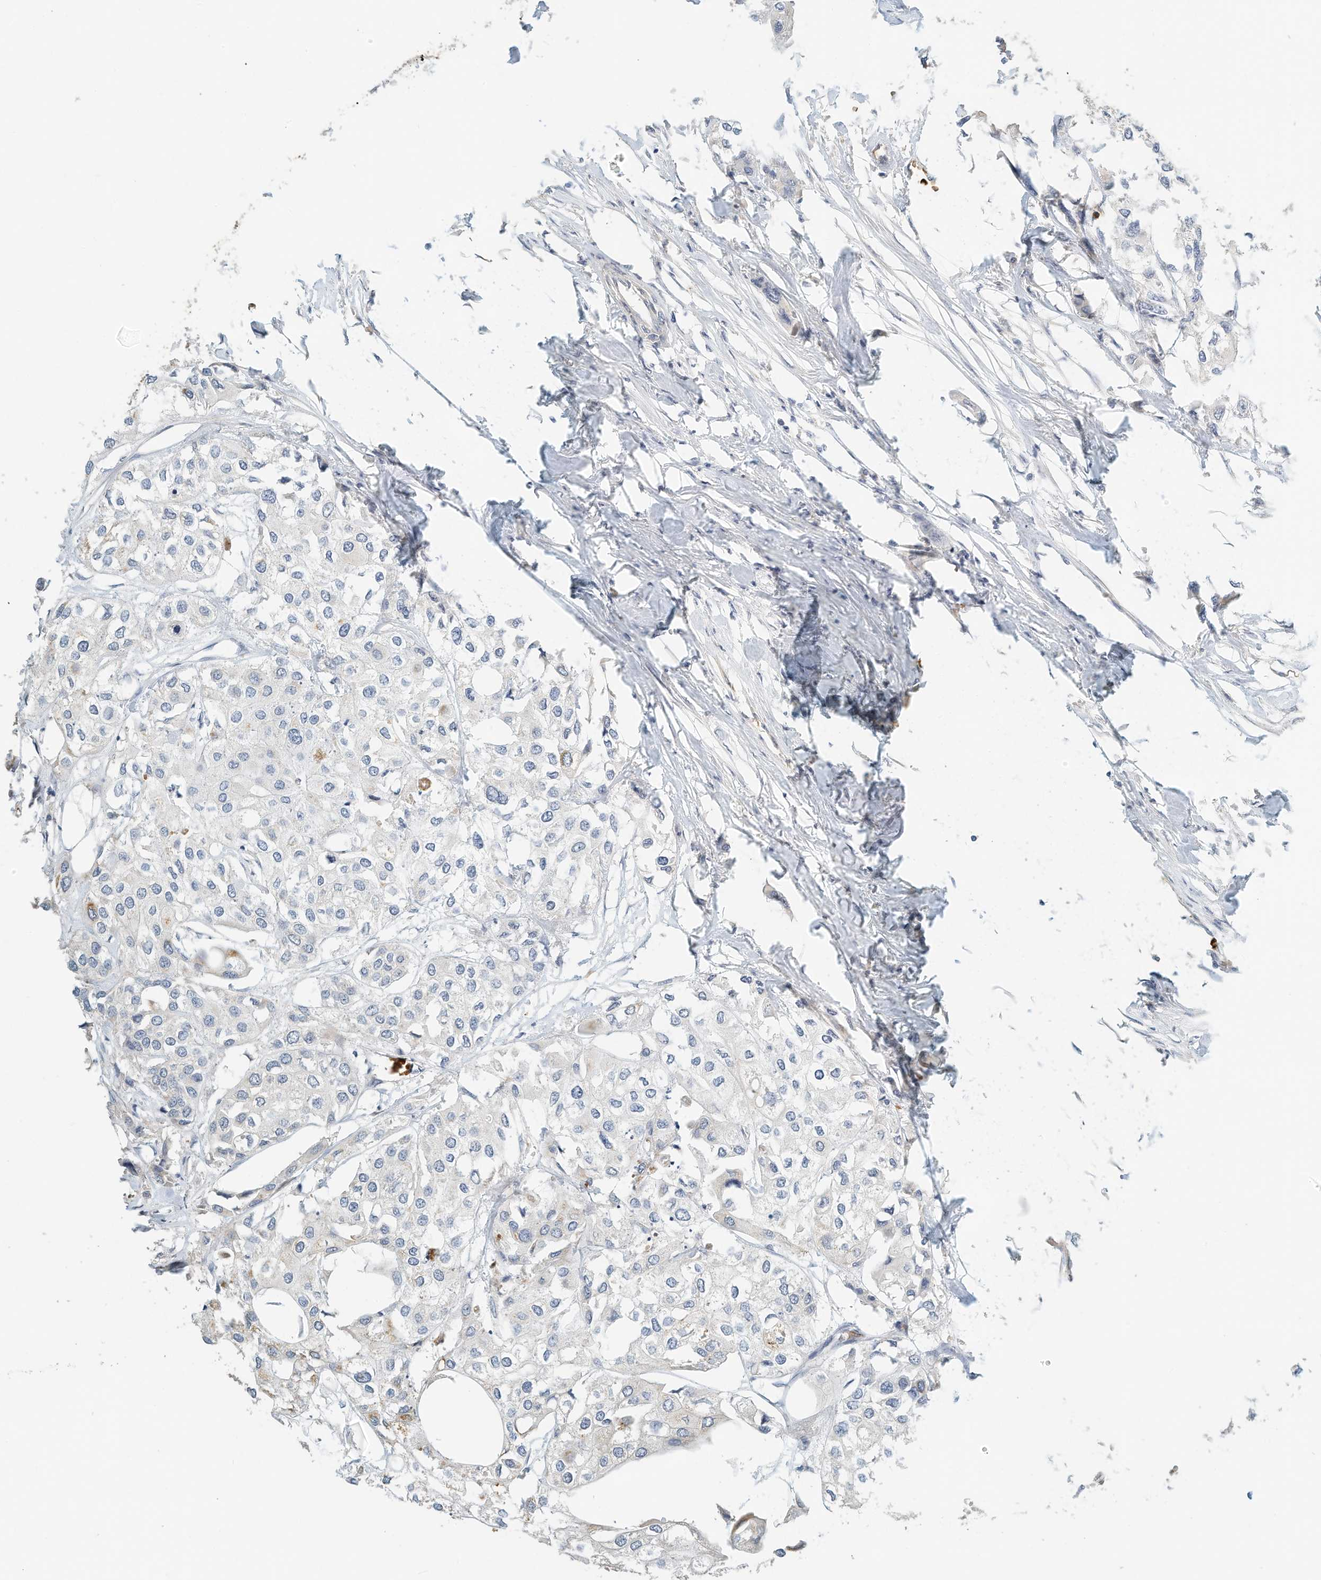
{"staining": {"intensity": "negative", "quantity": "none", "location": "none"}, "tissue": "urothelial cancer", "cell_type": "Tumor cells", "image_type": "cancer", "snomed": [{"axis": "morphology", "description": "Urothelial carcinoma, High grade"}, {"axis": "topography", "description": "Urinary bladder"}], "caption": "DAB (3,3'-diaminobenzidine) immunohistochemical staining of urothelial cancer reveals no significant expression in tumor cells.", "gene": "RCAN3", "patient": {"sex": "male", "age": 64}}